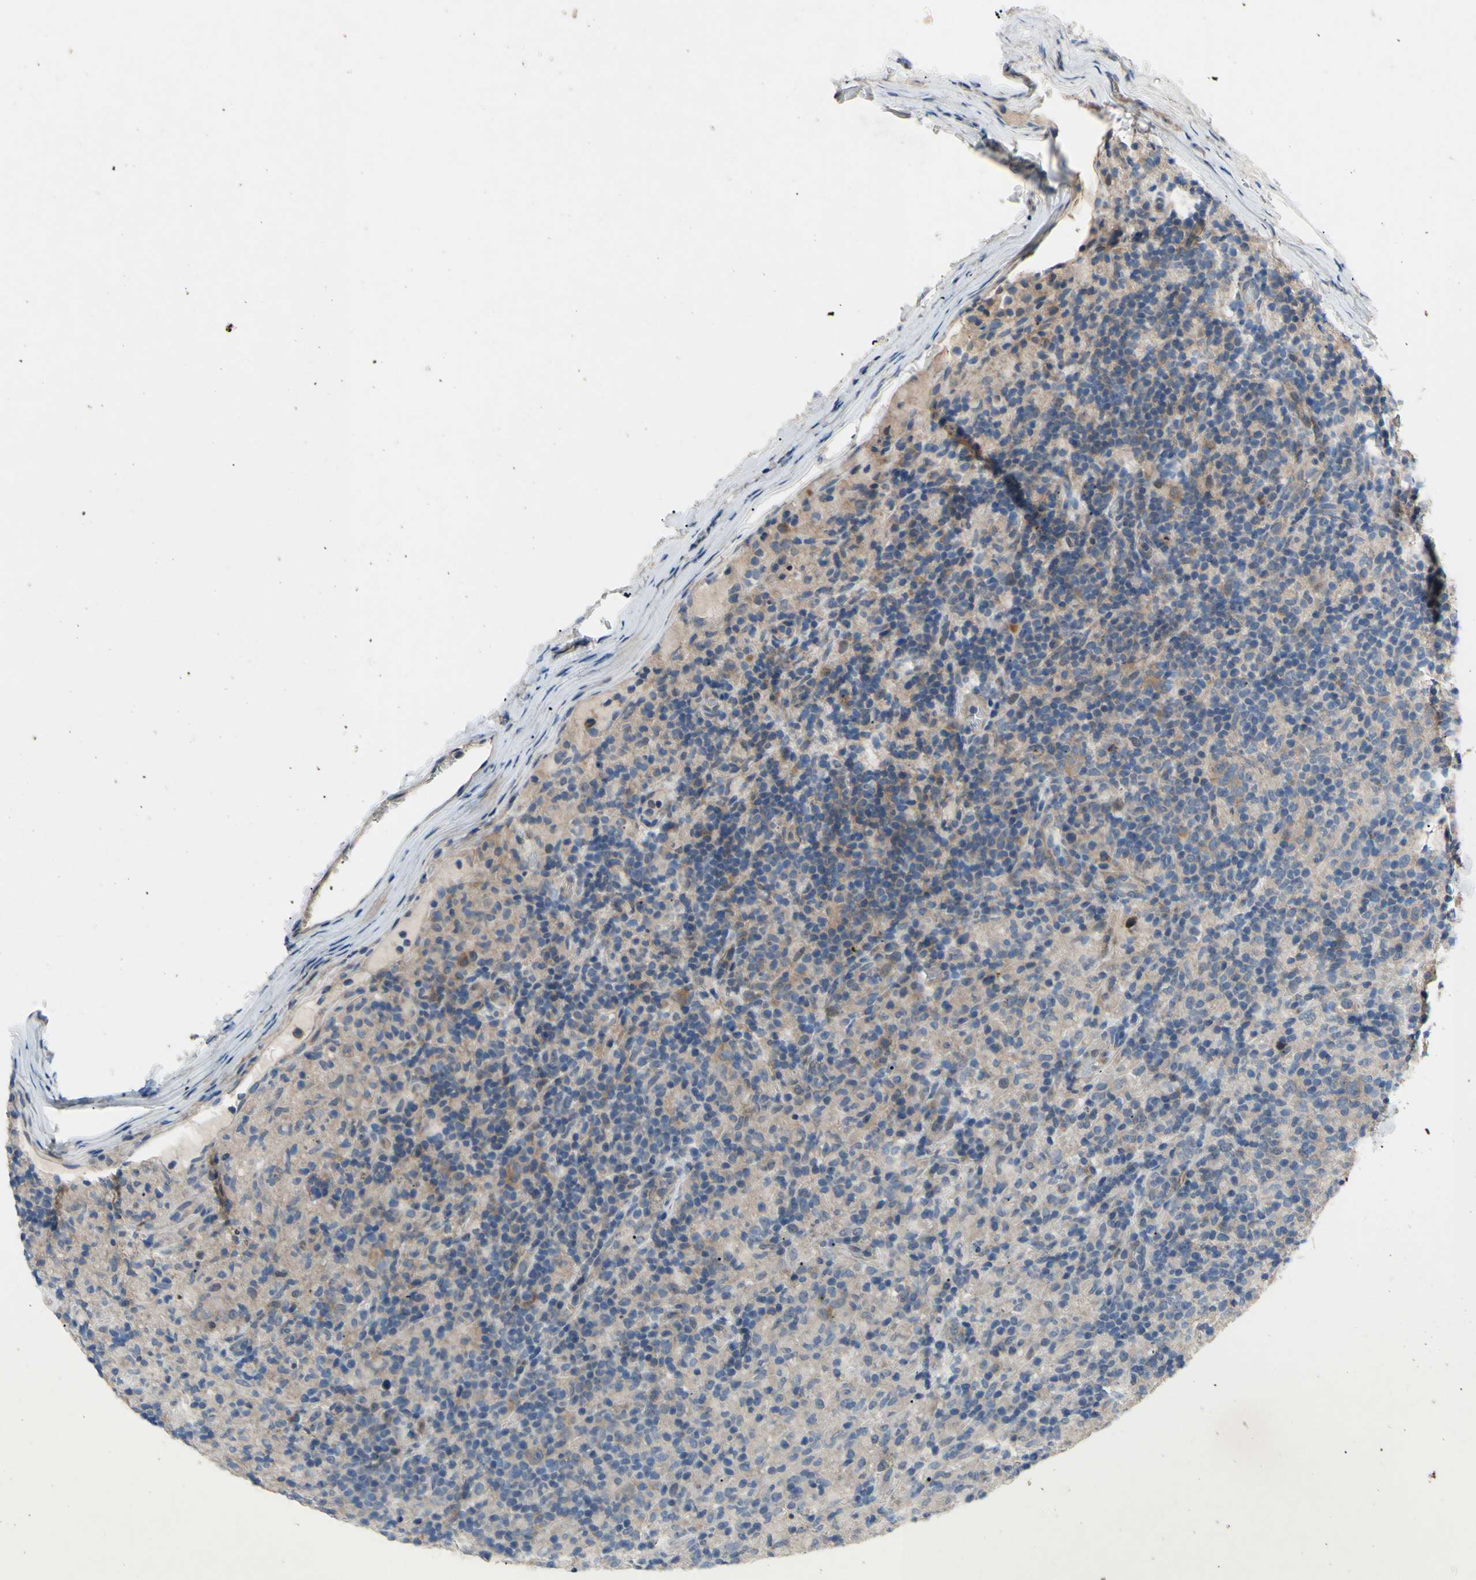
{"staining": {"intensity": "moderate", "quantity": ">75%", "location": "cytoplasmic/membranous"}, "tissue": "lymphoma", "cell_type": "Tumor cells", "image_type": "cancer", "snomed": [{"axis": "morphology", "description": "Hodgkin's disease, NOS"}, {"axis": "topography", "description": "Lymph node"}], "caption": "High-magnification brightfield microscopy of lymphoma stained with DAB (brown) and counterstained with hematoxylin (blue). tumor cells exhibit moderate cytoplasmic/membranous positivity is present in about>75% of cells. Using DAB (brown) and hematoxylin (blue) stains, captured at high magnification using brightfield microscopy.", "gene": "HILPDA", "patient": {"sex": "male", "age": 70}}